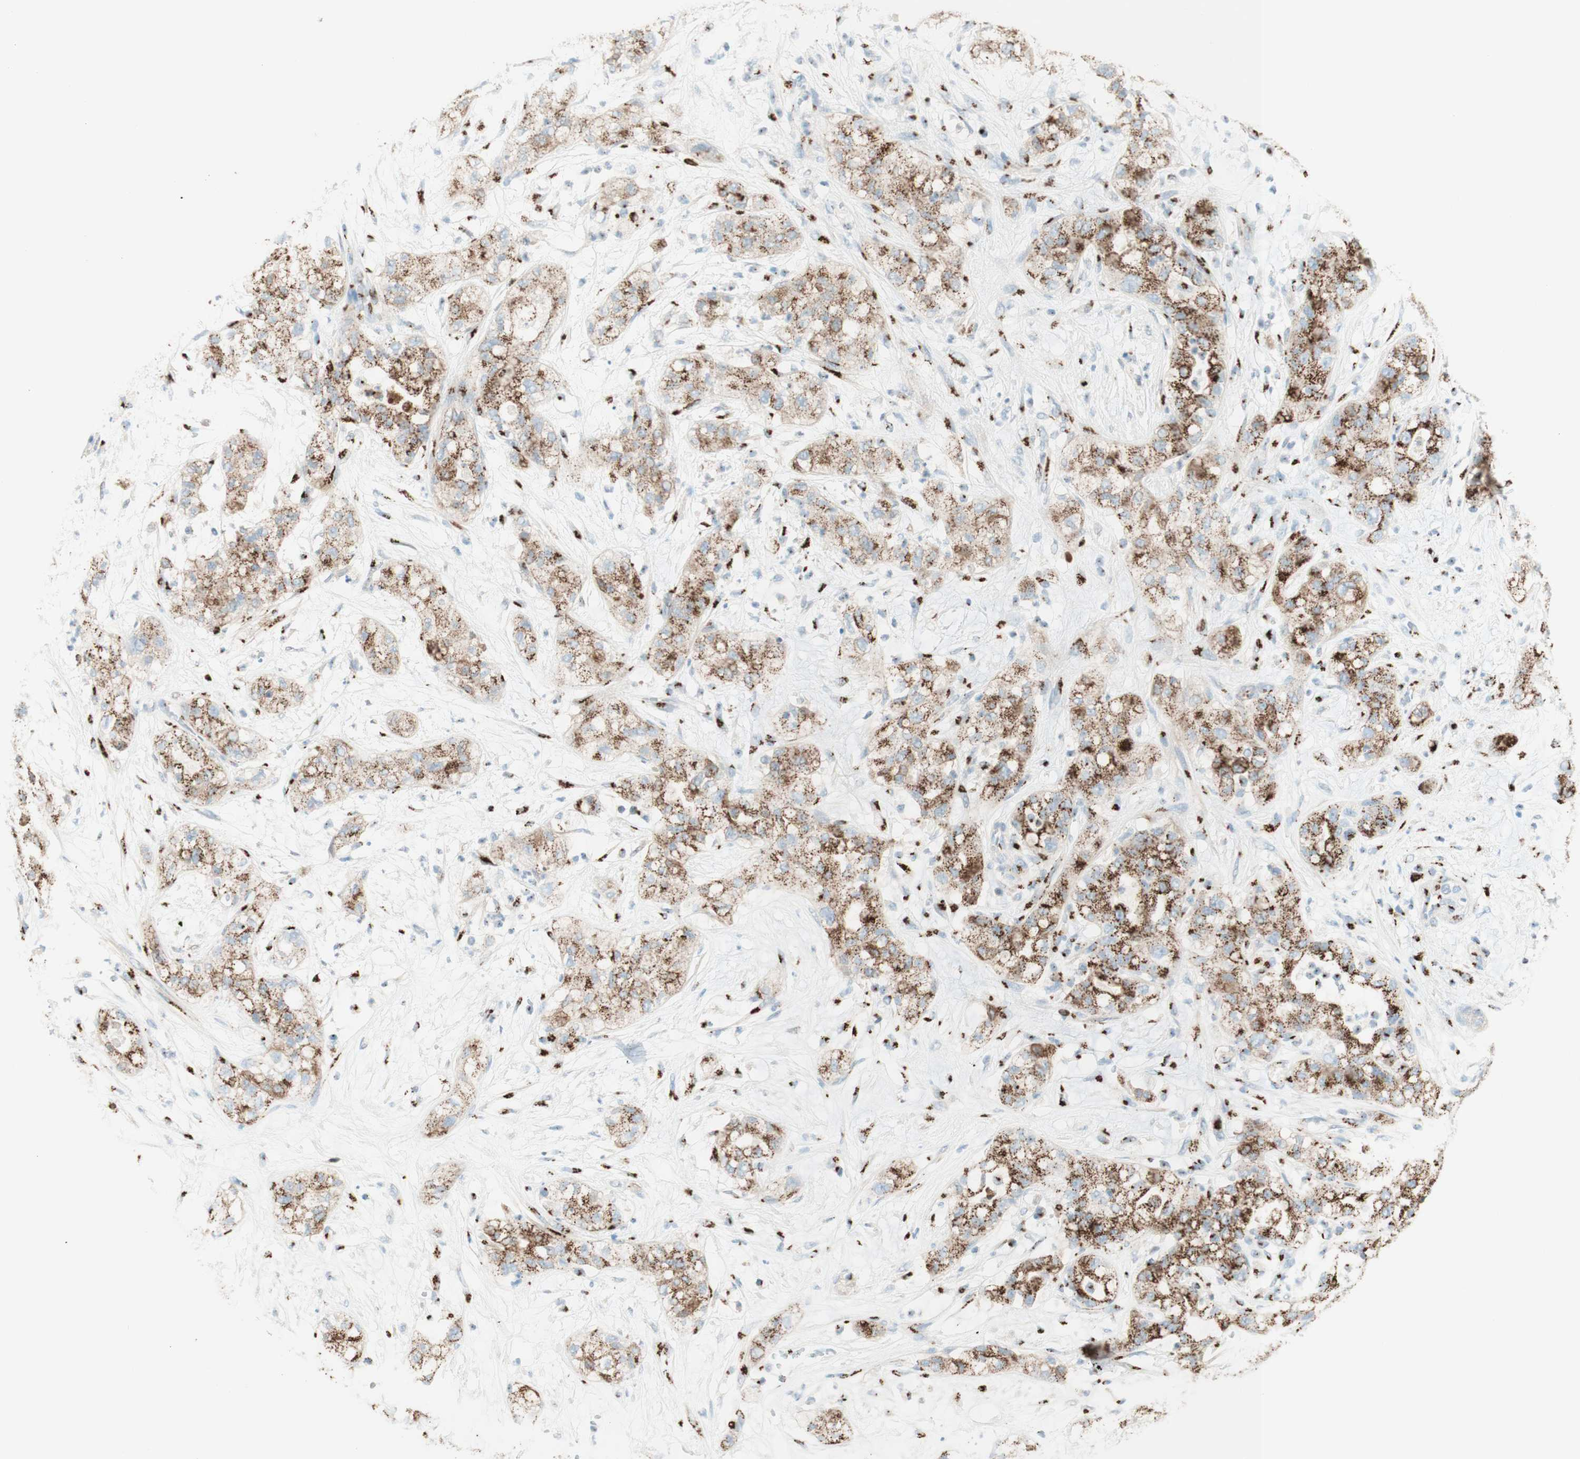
{"staining": {"intensity": "strong", "quantity": ">75%", "location": "cytoplasmic/membranous"}, "tissue": "pancreatic cancer", "cell_type": "Tumor cells", "image_type": "cancer", "snomed": [{"axis": "morphology", "description": "Adenocarcinoma, NOS"}, {"axis": "topography", "description": "Pancreas"}], "caption": "Protein expression by IHC exhibits strong cytoplasmic/membranous expression in about >75% of tumor cells in adenocarcinoma (pancreatic). The staining is performed using DAB brown chromogen to label protein expression. The nuclei are counter-stained blue using hematoxylin.", "gene": "GOLGB1", "patient": {"sex": "female", "age": 78}}